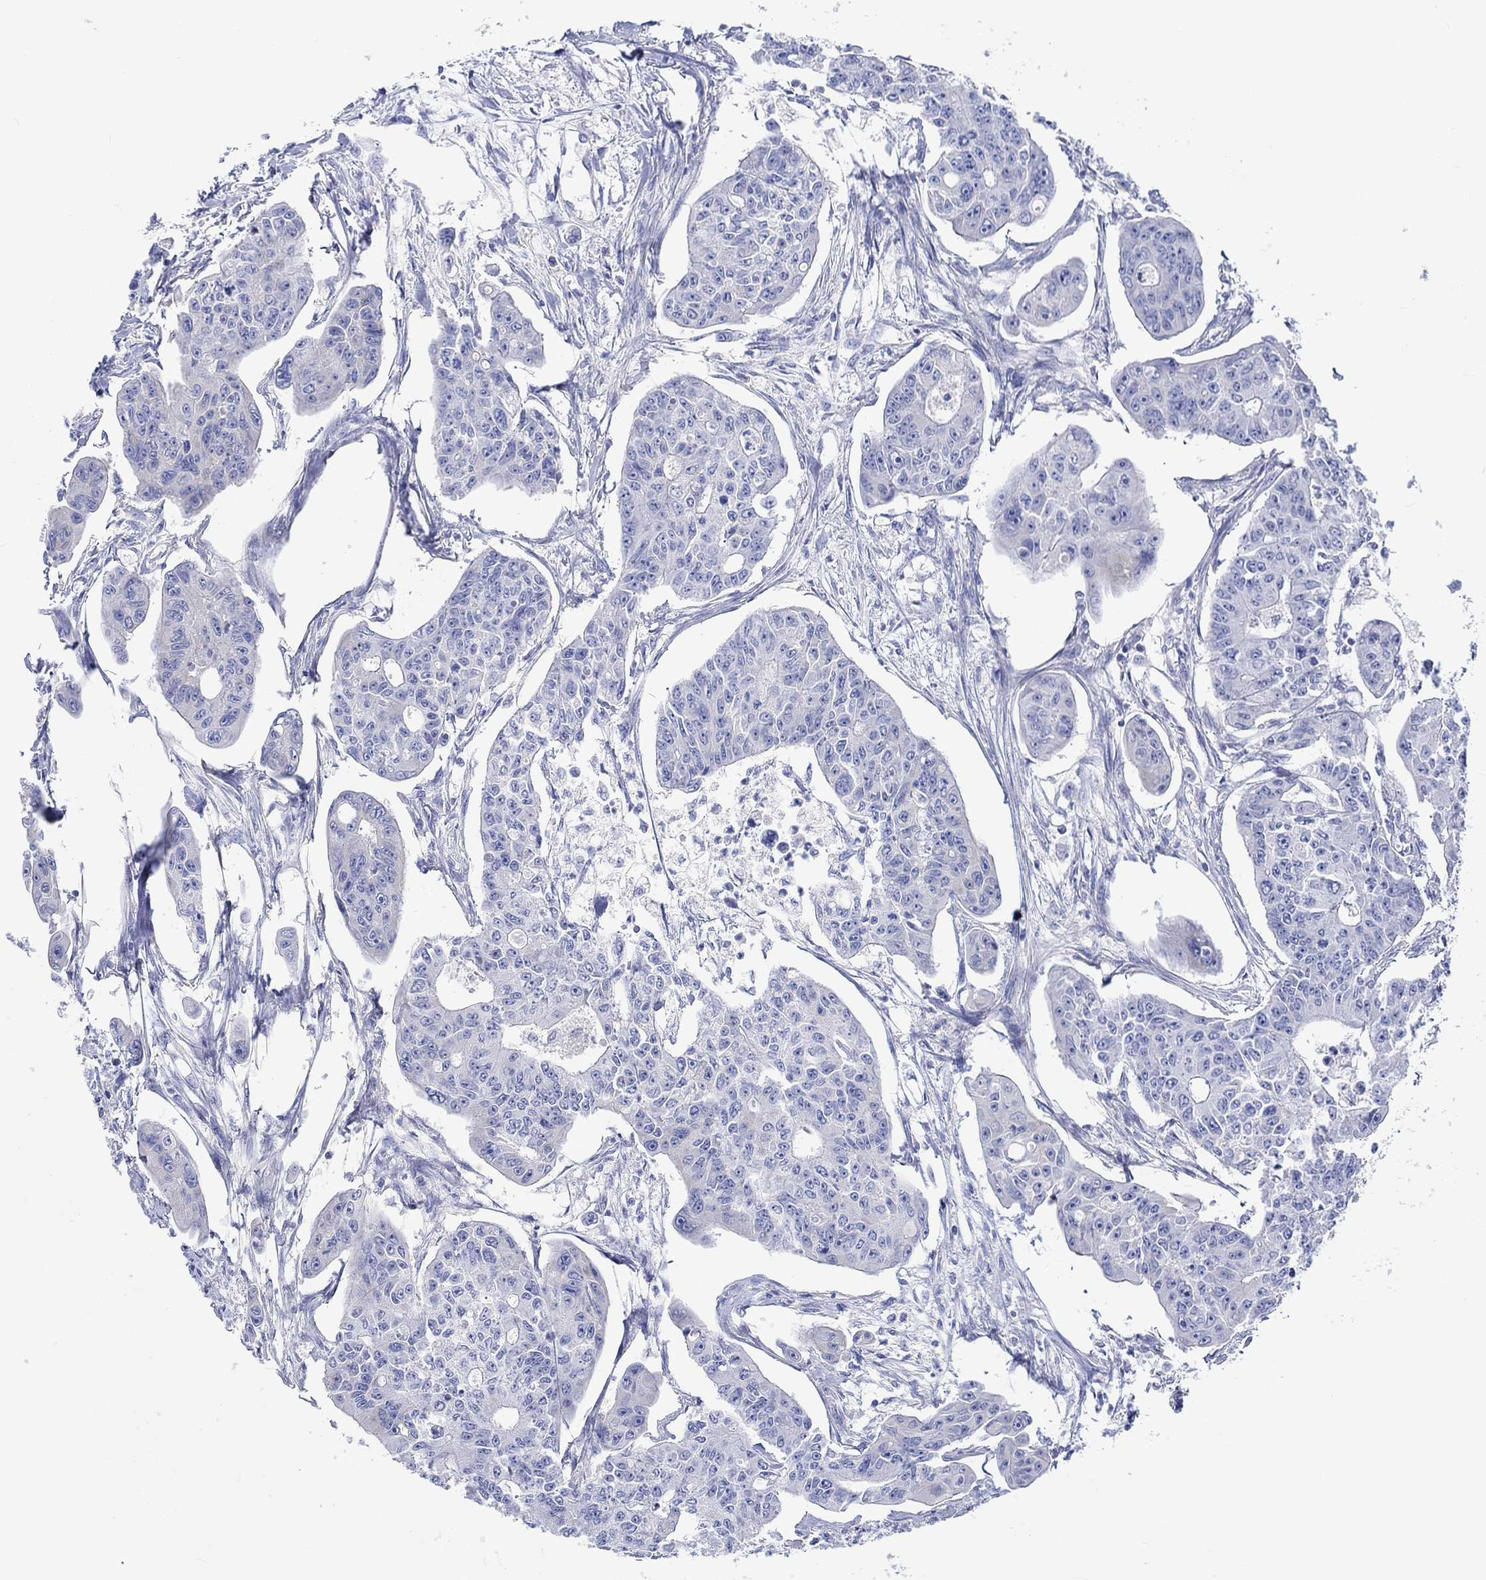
{"staining": {"intensity": "negative", "quantity": "none", "location": "none"}, "tissue": "colorectal cancer", "cell_type": "Tumor cells", "image_type": "cancer", "snomed": [{"axis": "morphology", "description": "Adenocarcinoma, NOS"}, {"axis": "topography", "description": "Colon"}], "caption": "This is an IHC micrograph of colorectal cancer (adenocarcinoma). There is no expression in tumor cells.", "gene": "REEP6", "patient": {"sex": "male", "age": 70}}